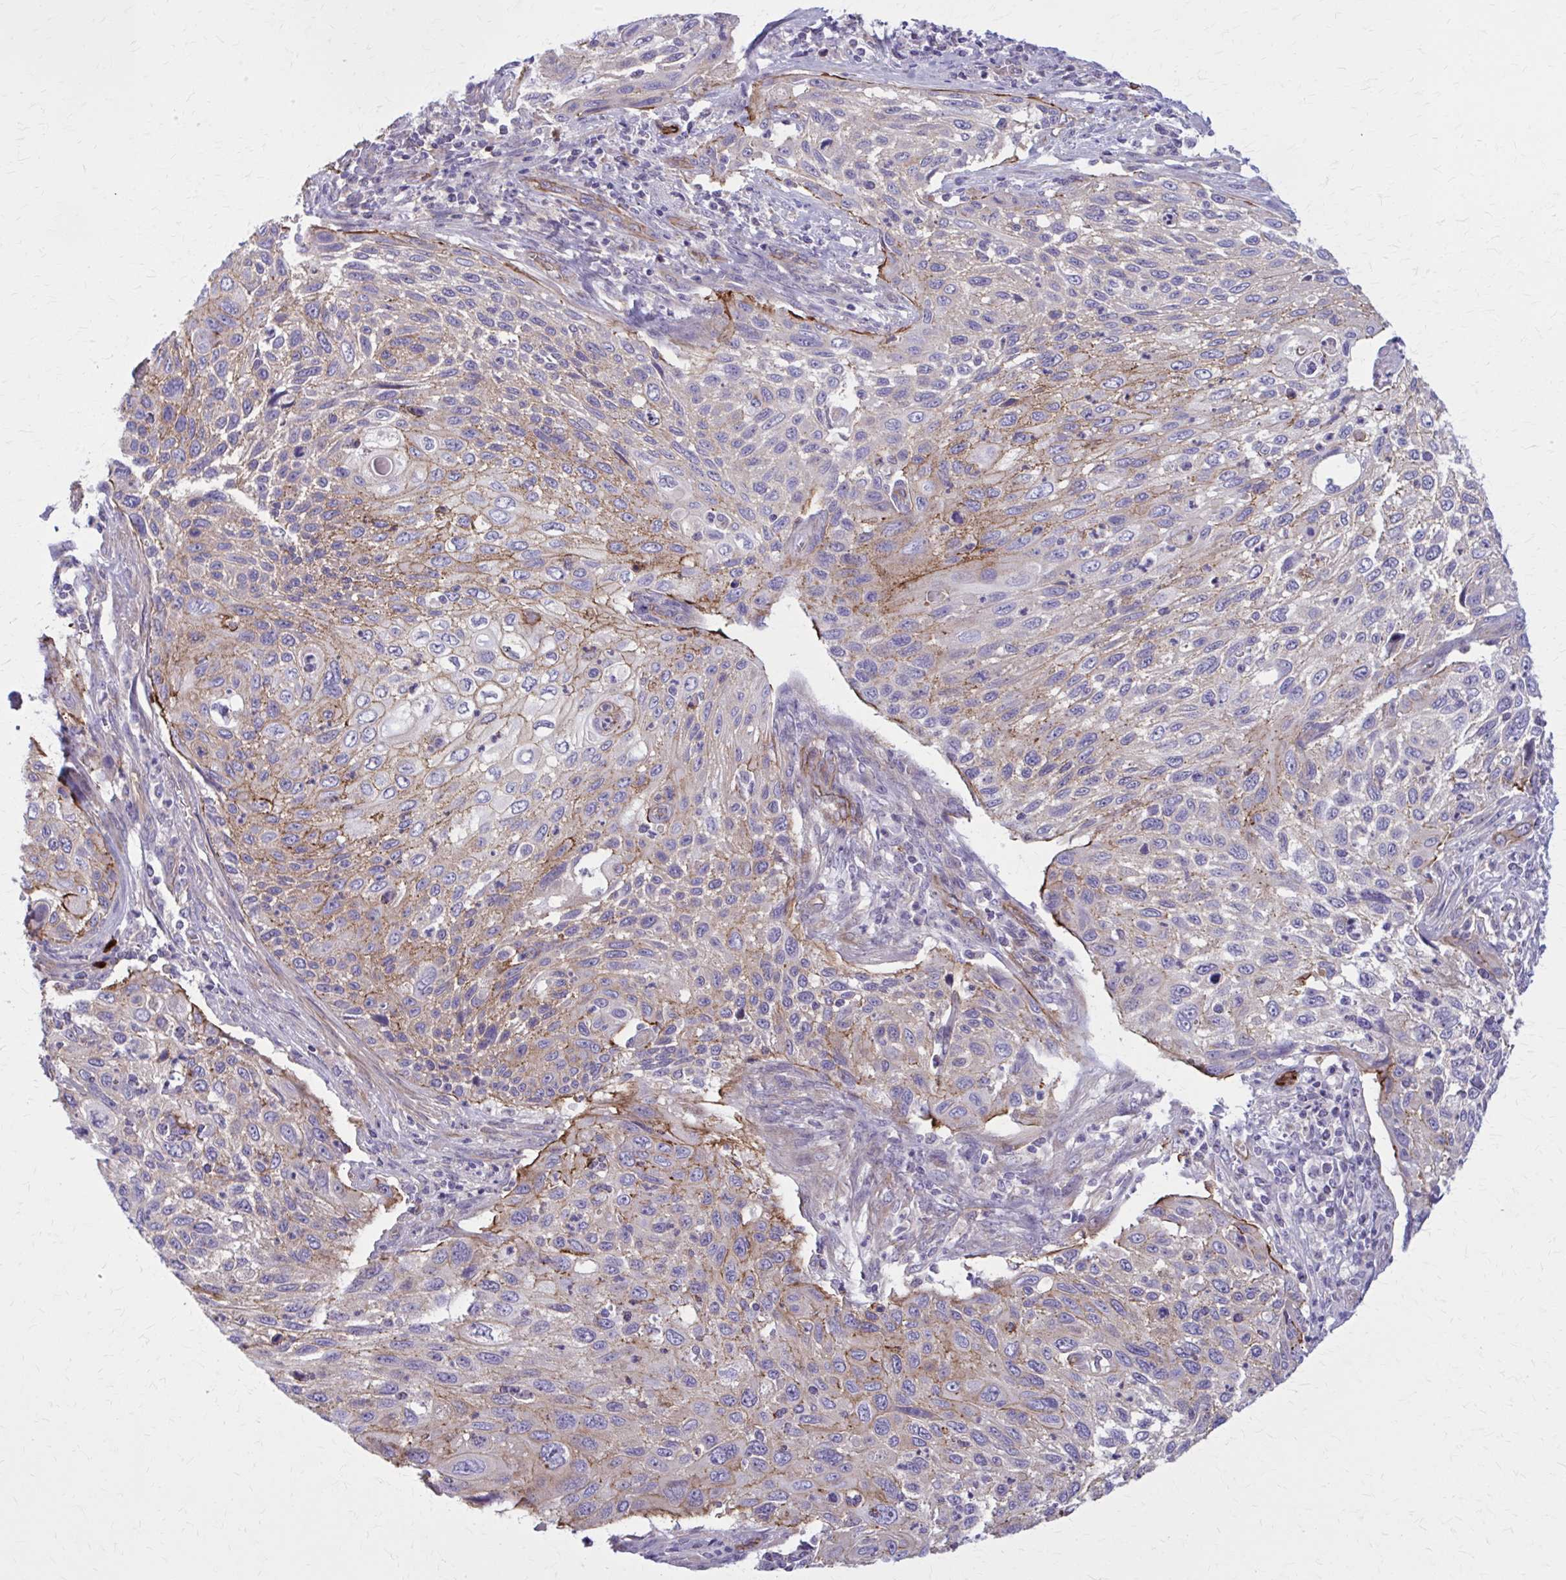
{"staining": {"intensity": "weak", "quantity": "25%-75%", "location": "cytoplasmic/membranous"}, "tissue": "cervical cancer", "cell_type": "Tumor cells", "image_type": "cancer", "snomed": [{"axis": "morphology", "description": "Squamous cell carcinoma, NOS"}, {"axis": "topography", "description": "Cervix"}], "caption": "The micrograph demonstrates staining of cervical cancer (squamous cell carcinoma), revealing weak cytoplasmic/membranous protein staining (brown color) within tumor cells. Nuclei are stained in blue.", "gene": "ZDHHC7", "patient": {"sex": "female", "age": 70}}